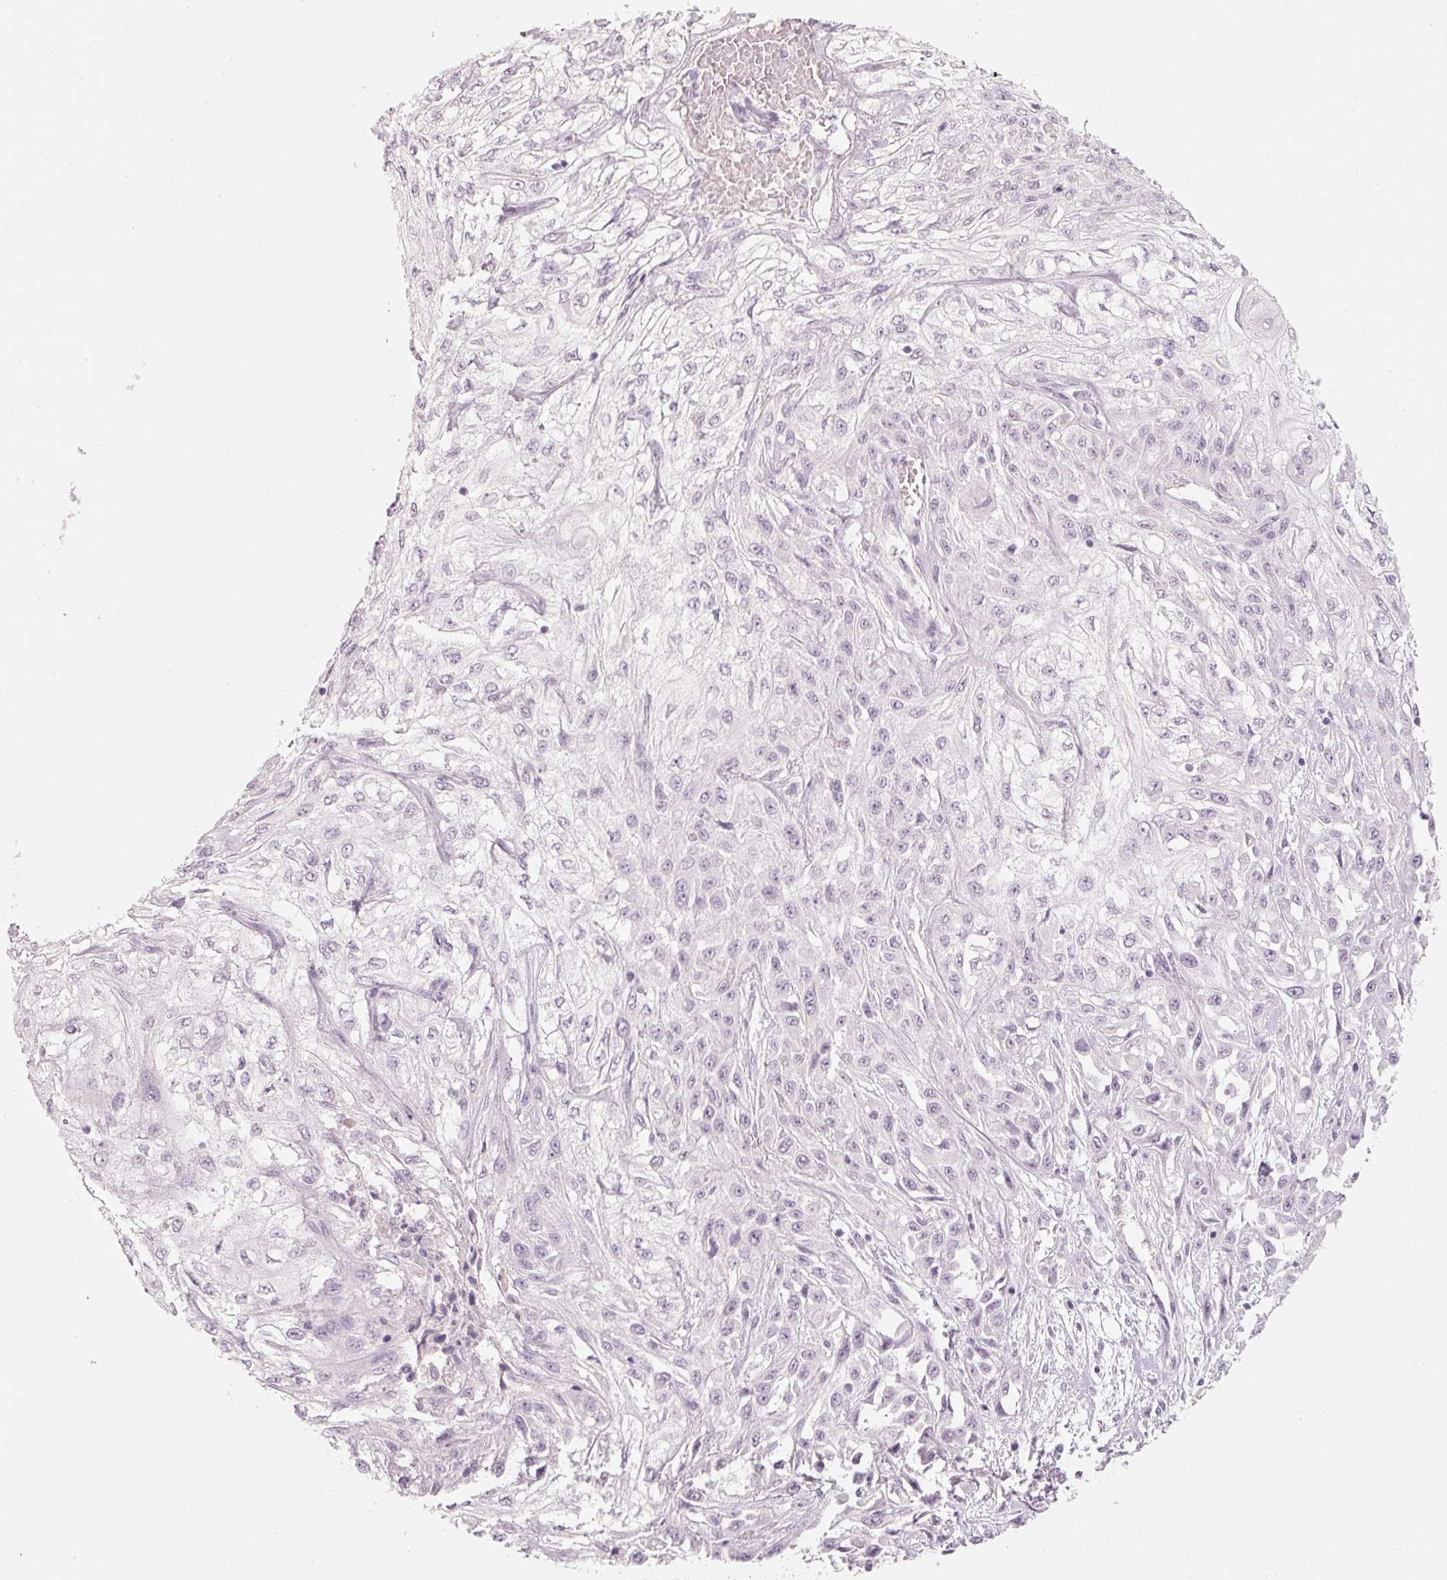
{"staining": {"intensity": "negative", "quantity": "none", "location": "none"}, "tissue": "skin cancer", "cell_type": "Tumor cells", "image_type": "cancer", "snomed": [{"axis": "morphology", "description": "Squamous cell carcinoma, NOS"}, {"axis": "morphology", "description": "Squamous cell carcinoma, metastatic, NOS"}, {"axis": "topography", "description": "Skin"}, {"axis": "topography", "description": "Lymph node"}], "caption": "The micrograph shows no staining of tumor cells in squamous cell carcinoma (skin).", "gene": "STEAP1", "patient": {"sex": "male", "age": 75}}